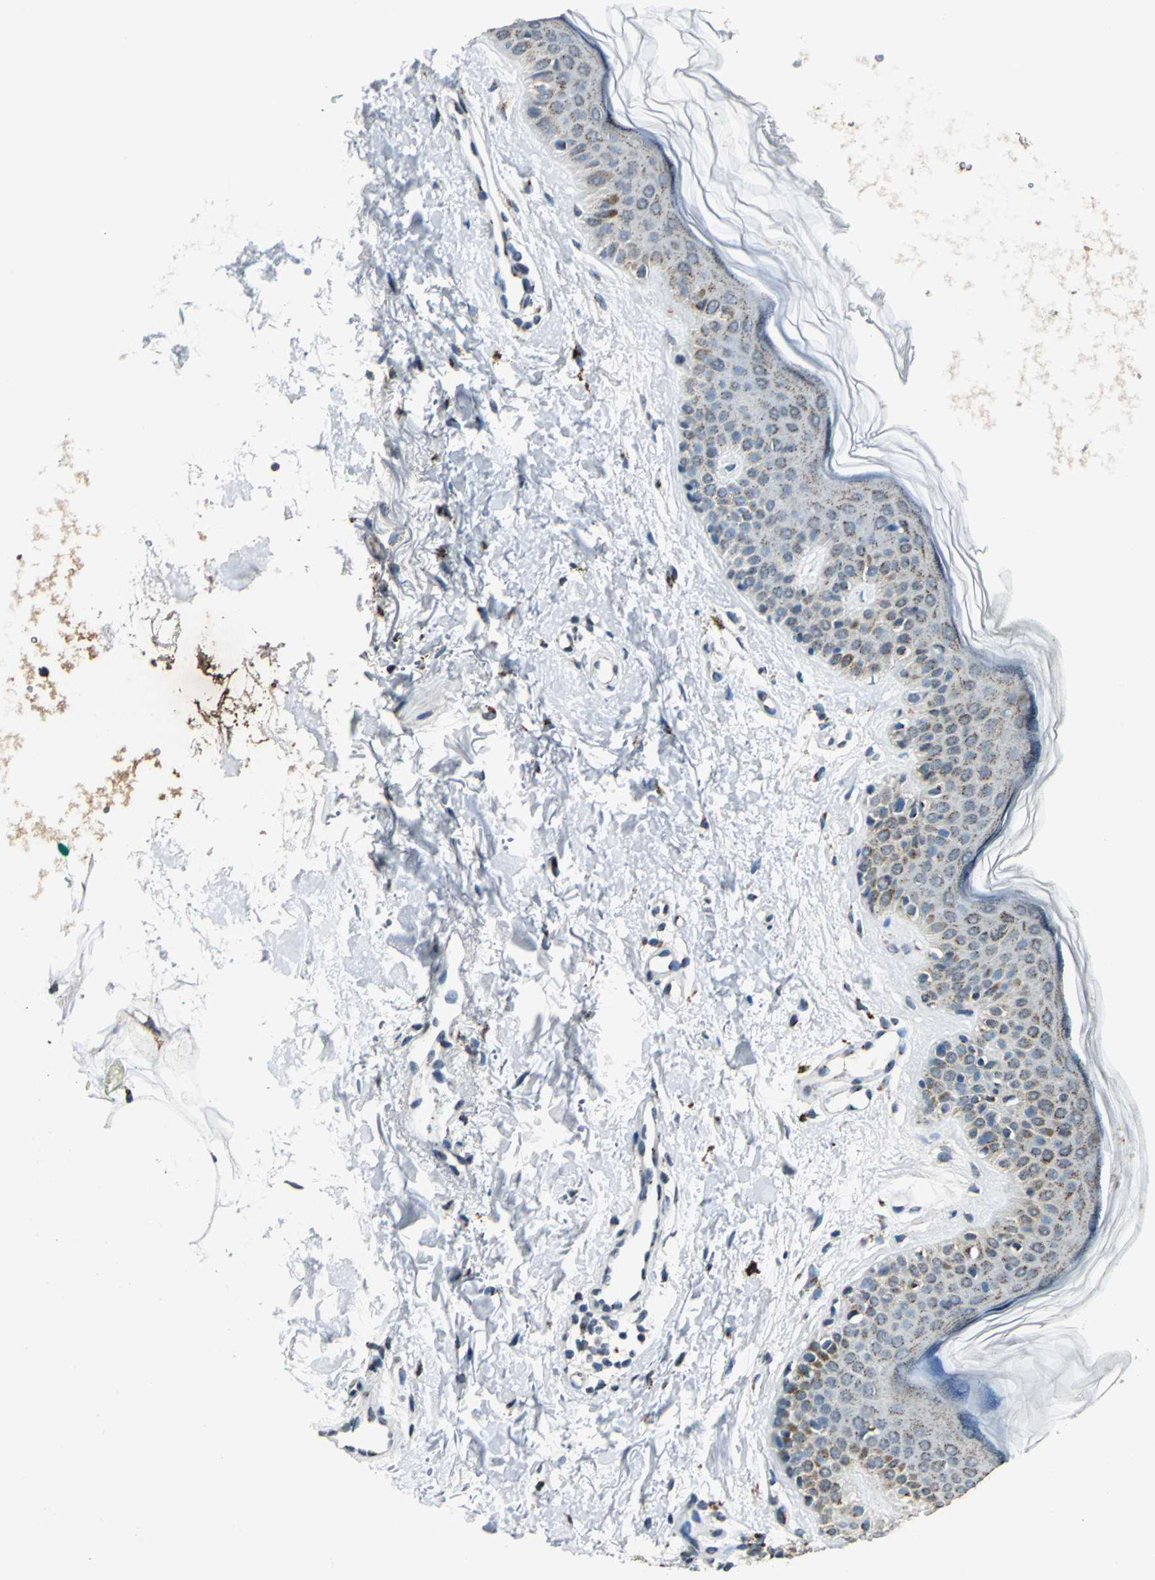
{"staining": {"intensity": "moderate", "quantity": ">75%", "location": "cytoplasmic/membranous"}, "tissue": "skin", "cell_type": "Fibroblasts", "image_type": "normal", "snomed": [{"axis": "morphology", "description": "Normal tissue, NOS"}, {"axis": "topography", "description": "Skin"}], "caption": "Human skin stained for a protein (brown) displays moderate cytoplasmic/membranous positive positivity in approximately >75% of fibroblasts.", "gene": "TMEM115", "patient": {"sex": "male", "age": 71}}